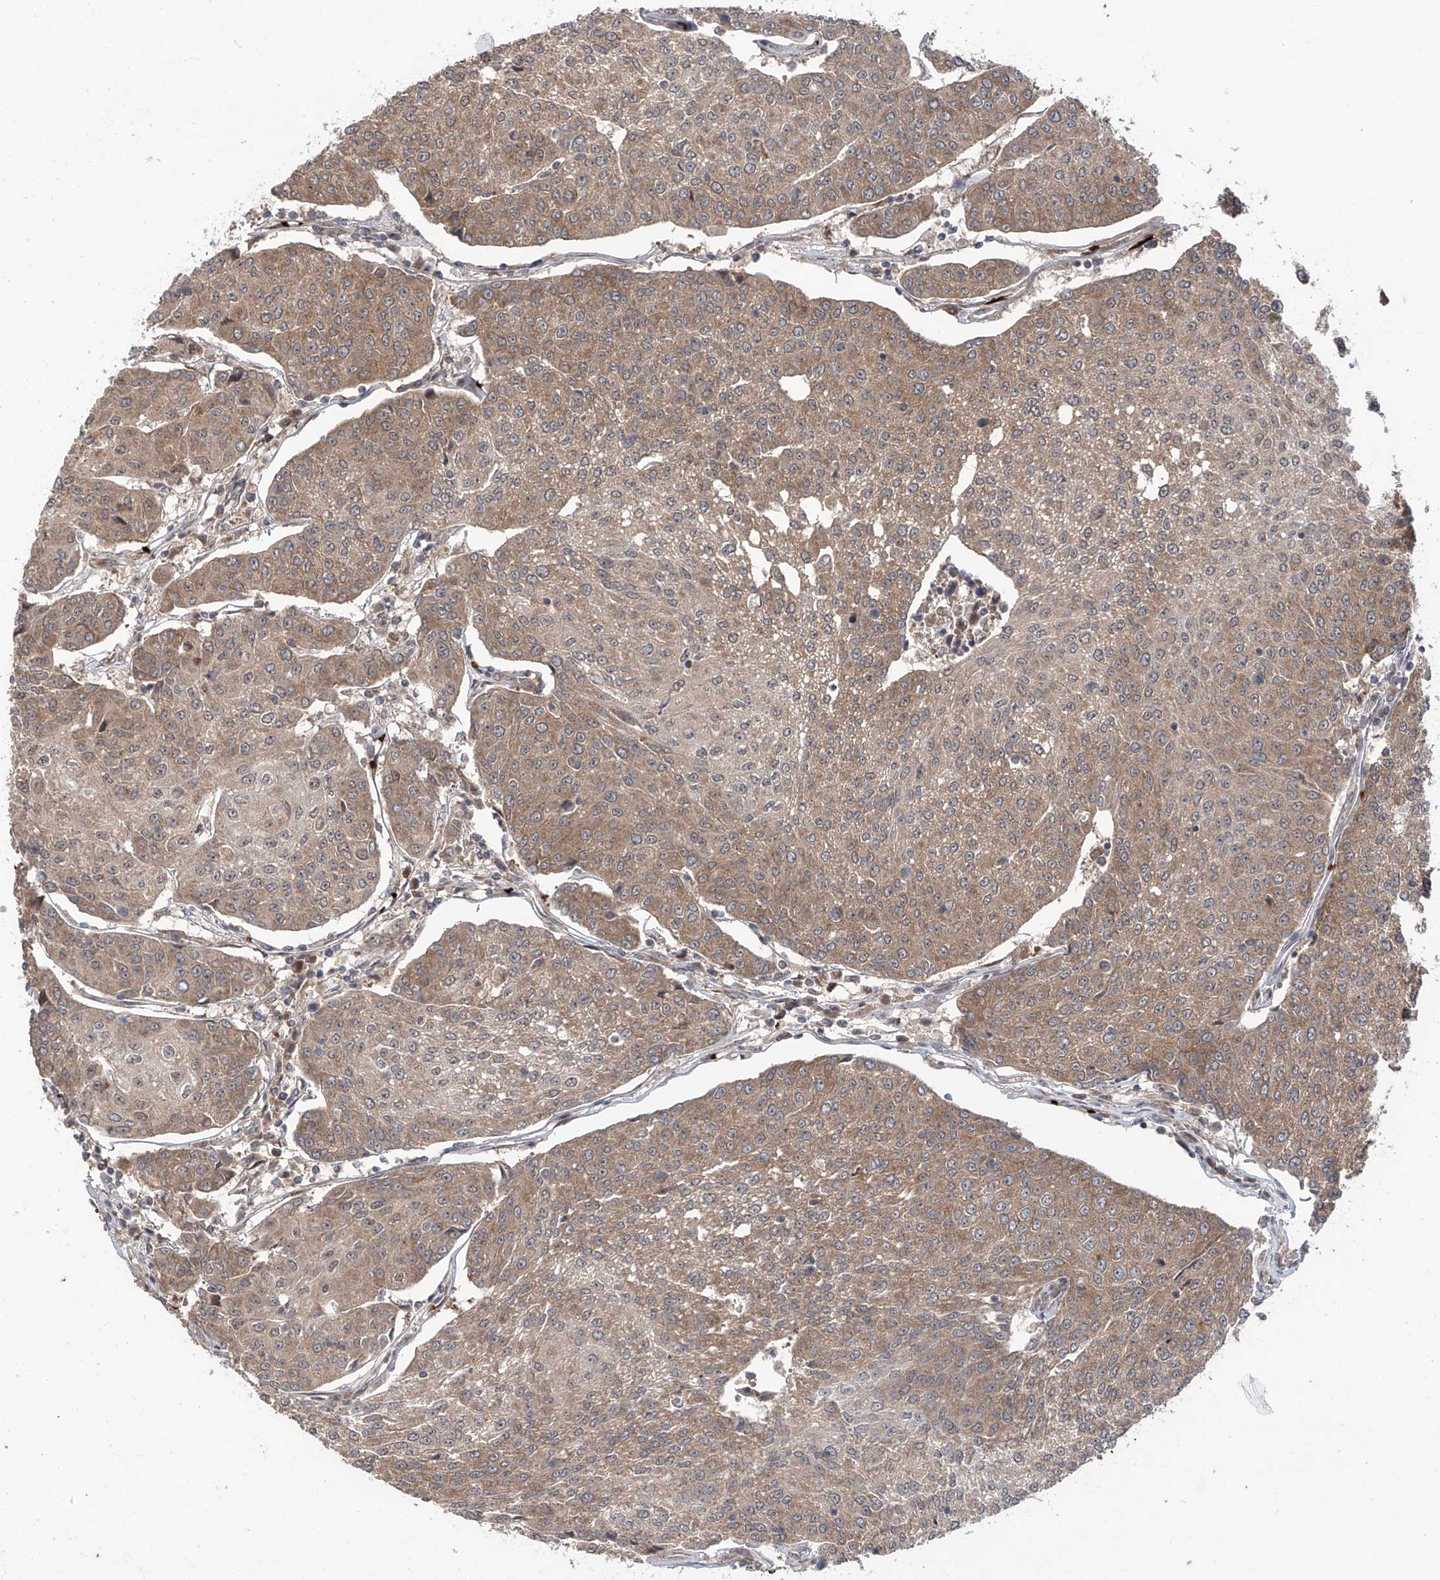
{"staining": {"intensity": "weak", "quantity": ">75%", "location": "cytoplasmic/membranous"}, "tissue": "urothelial cancer", "cell_type": "Tumor cells", "image_type": "cancer", "snomed": [{"axis": "morphology", "description": "Urothelial carcinoma, High grade"}, {"axis": "topography", "description": "Urinary bladder"}], "caption": "Immunohistochemistry (IHC) of human high-grade urothelial carcinoma exhibits low levels of weak cytoplasmic/membranous expression in about >75% of tumor cells. (DAB (3,3'-diaminobenzidine) IHC, brown staining for protein, blue staining for nuclei).", "gene": "ZDHHC9", "patient": {"sex": "female", "age": 85}}